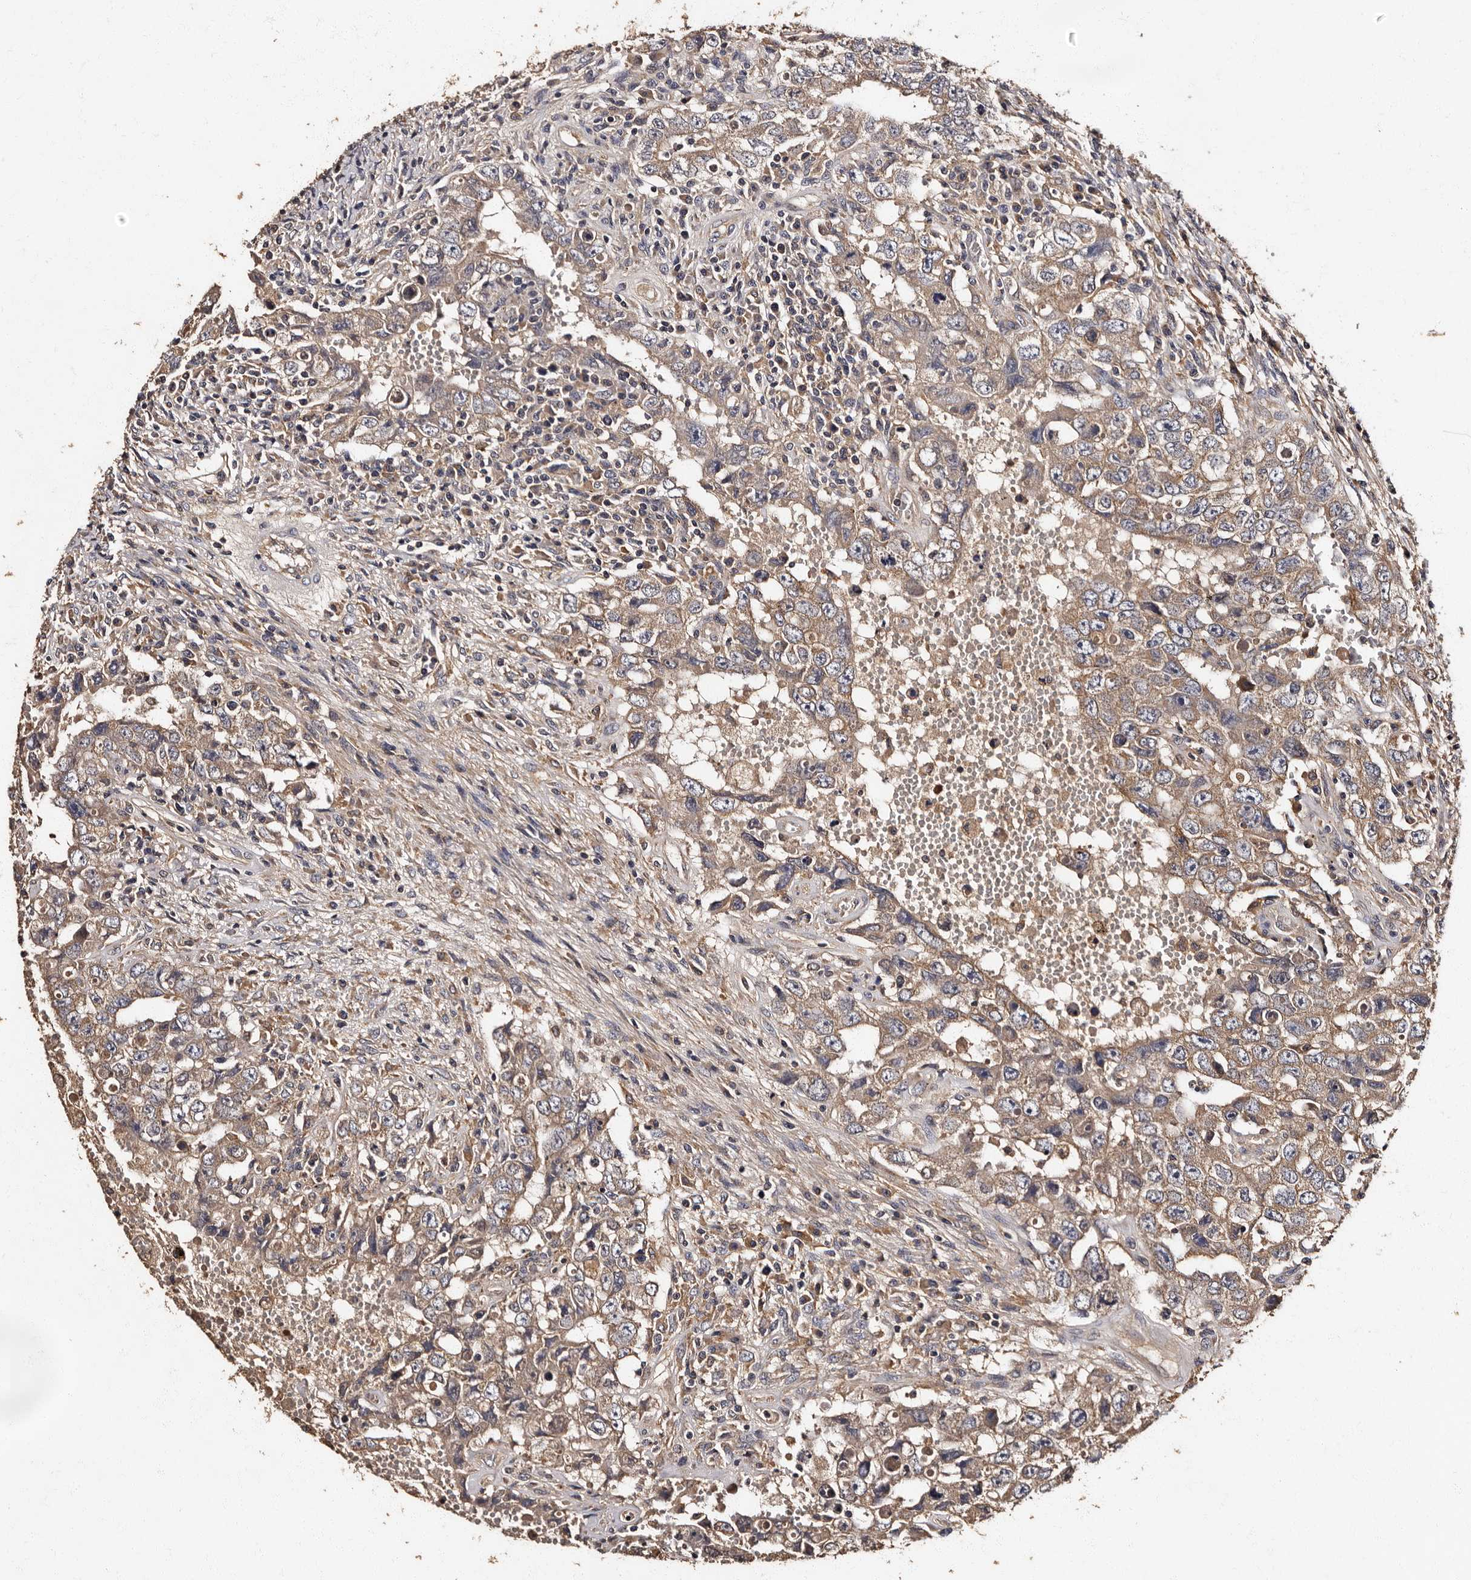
{"staining": {"intensity": "weak", "quantity": ">75%", "location": "cytoplasmic/membranous"}, "tissue": "testis cancer", "cell_type": "Tumor cells", "image_type": "cancer", "snomed": [{"axis": "morphology", "description": "Carcinoma, Embryonal, NOS"}, {"axis": "topography", "description": "Testis"}], "caption": "Weak cytoplasmic/membranous staining for a protein is seen in approximately >75% of tumor cells of testis cancer using immunohistochemistry.", "gene": "ADCK5", "patient": {"sex": "male", "age": 26}}